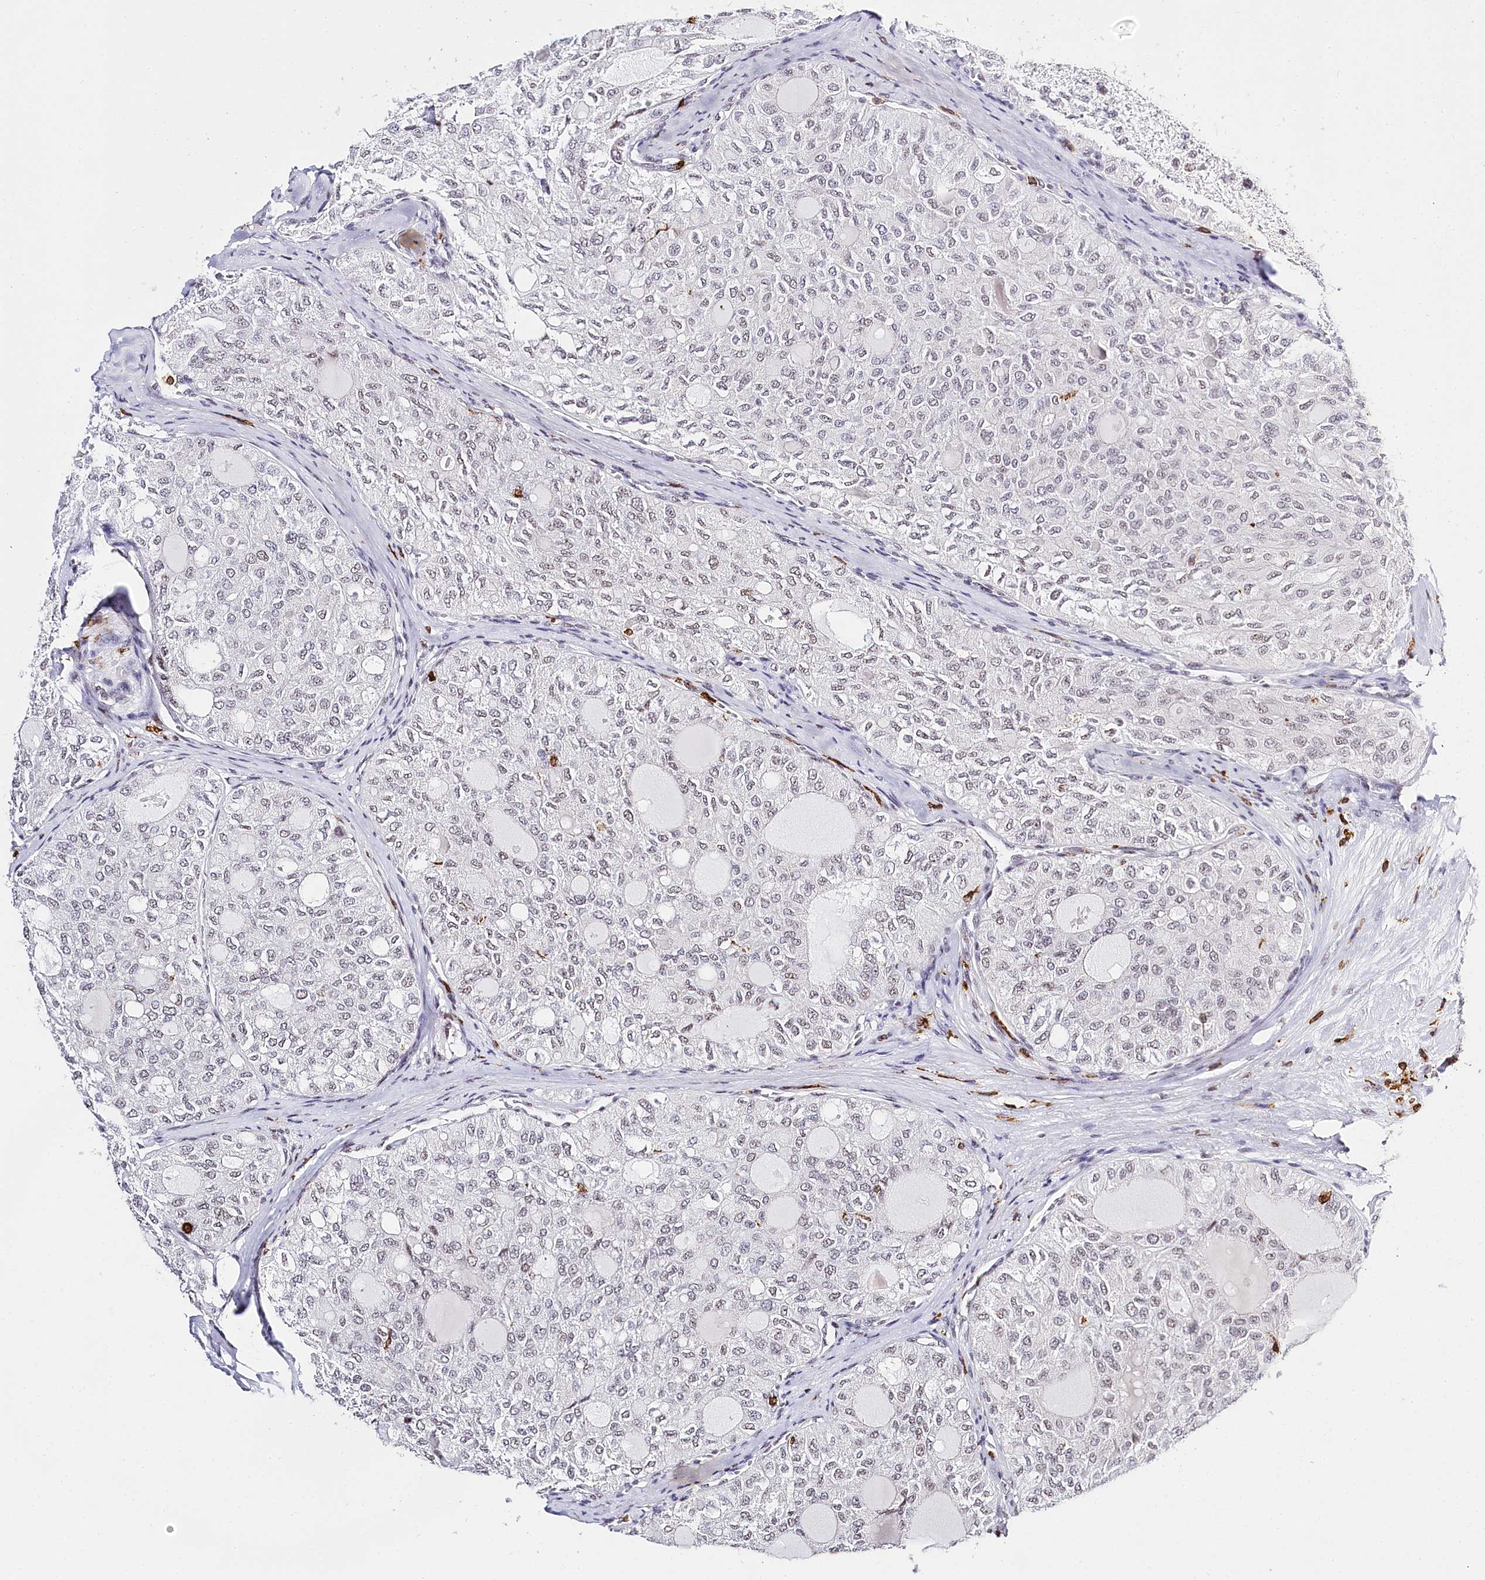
{"staining": {"intensity": "negative", "quantity": "none", "location": "none"}, "tissue": "thyroid cancer", "cell_type": "Tumor cells", "image_type": "cancer", "snomed": [{"axis": "morphology", "description": "Follicular adenoma carcinoma, NOS"}, {"axis": "topography", "description": "Thyroid gland"}], "caption": "A photomicrograph of human thyroid follicular adenoma carcinoma is negative for staining in tumor cells.", "gene": "BARD1", "patient": {"sex": "male", "age": 75}}